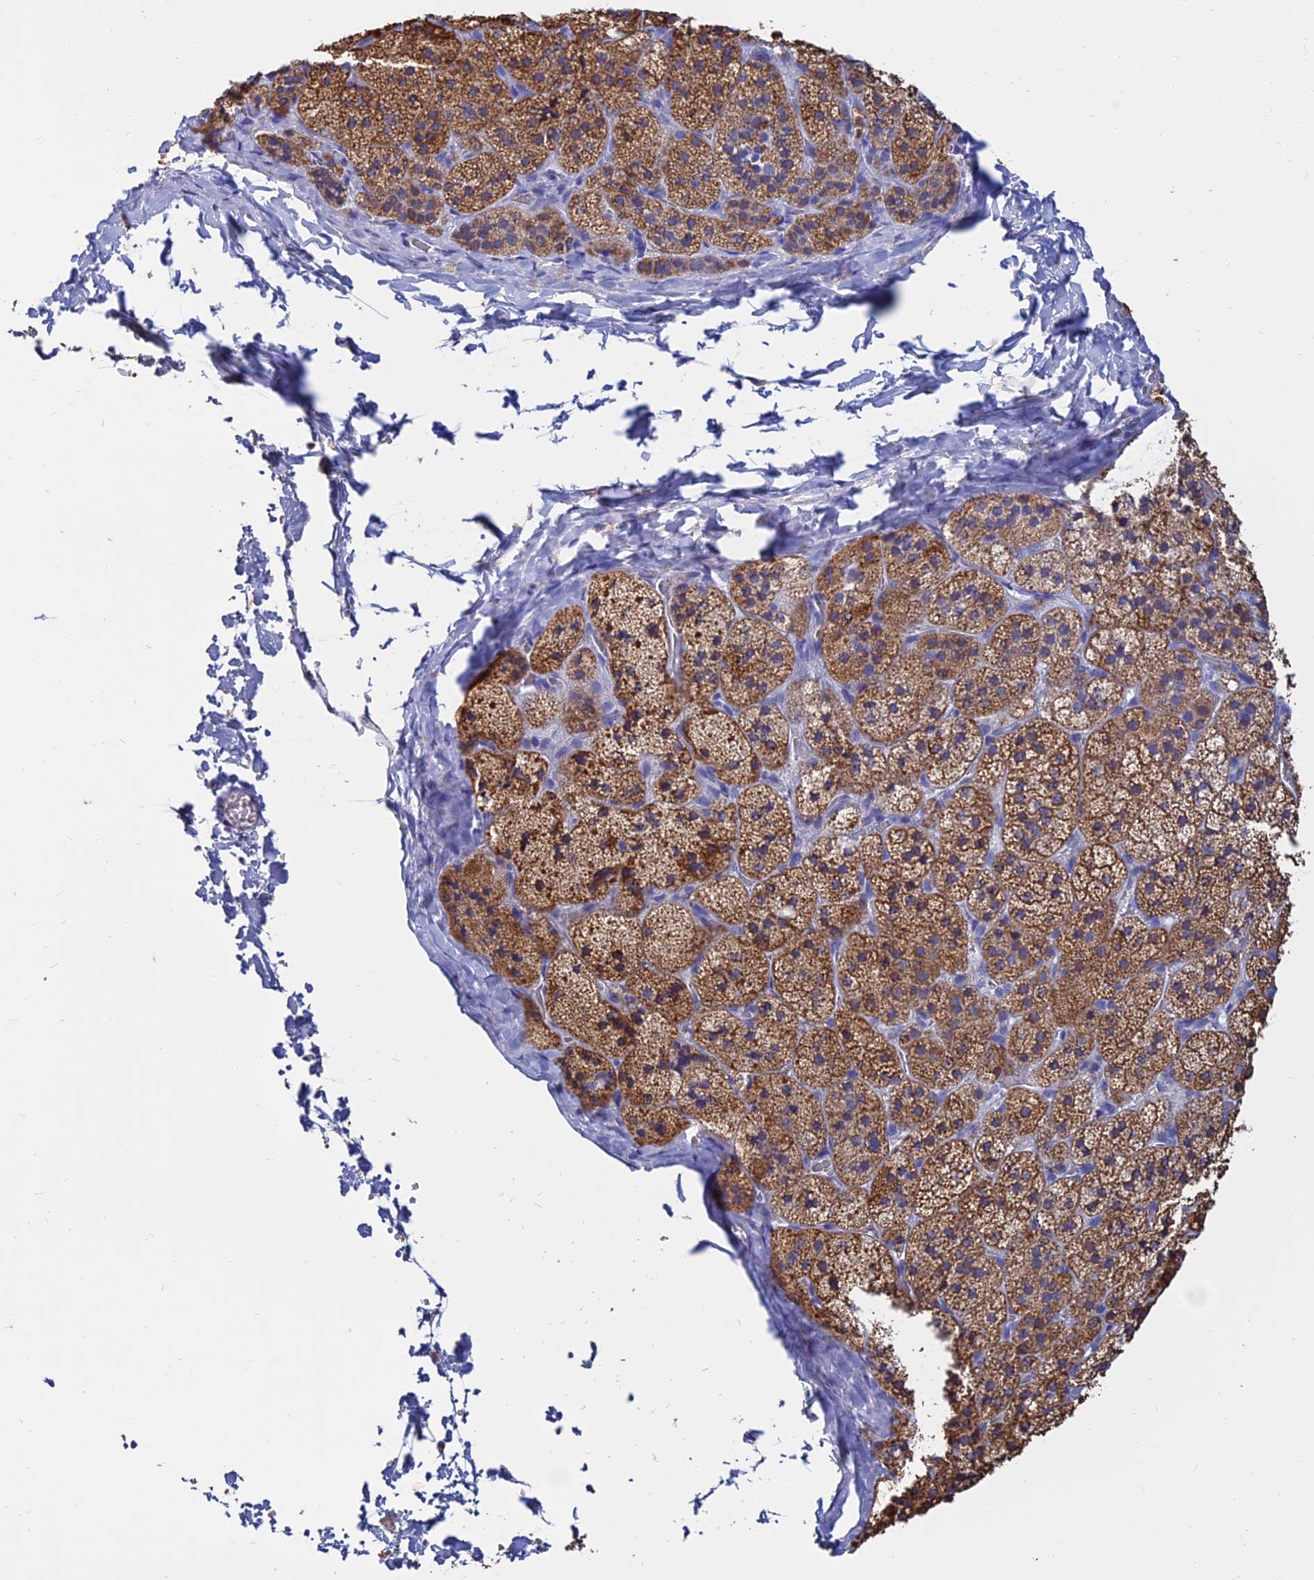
{"staining": {"intensity": "strong", "quantity": ">75%", "location": "cytoplasmic/membranous"}, "tissue": "adrenal gland", "cell_type": "Glandular cells", "image_type": "normal", "snomed": [{"axis": "morphology", "description": "Normal tissue, NOS"}, {"axis": "topography", "description": "Adrenal gland"}], "caption": "Protein positivity by IHC exhibits strong cytoplasmic/membranous staining in approximately >75% of glandular cells in normal adrenal gland.", "gene": "MGST1", "patient": {"sex": "female", "age": 44}}